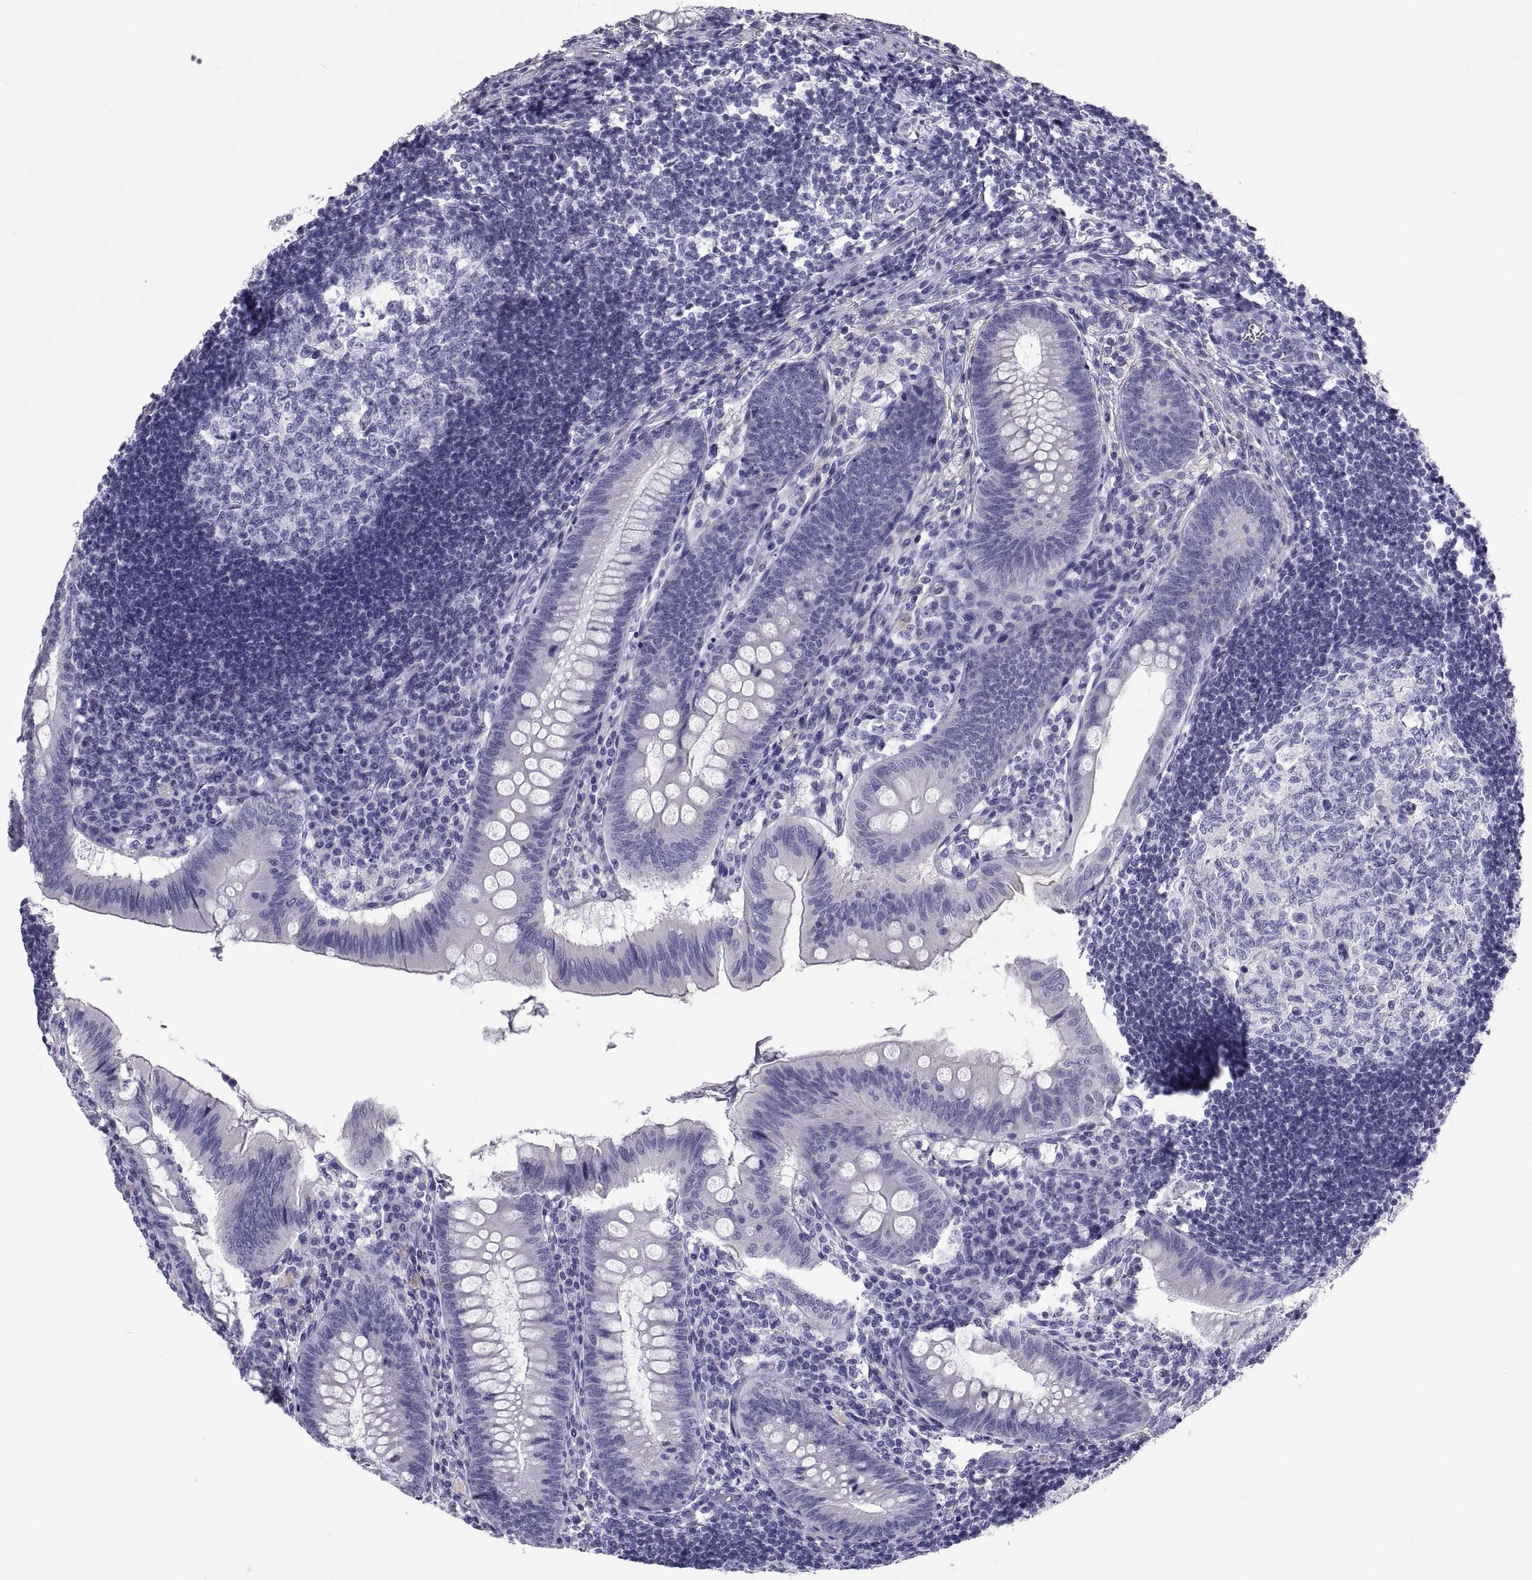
{"staining": {"intensity": "negative", "quantity": "none", "location": "none"}, "tissue": "appendix", "cell_type": "Glandular cells", "image_type": "normal", "snomed": [{"axis": "morphology", "description": "Normal tissue, NOS"}, {"axis": "morphology", "description": "Inflammation, NOS"}, {"axis": "topography", "description": "Appendix"}], "caption": "A high-resolution histopathology image shows immunohistochemistry (IHC) staining of benign appendix, which demonstrates no significant positivity in glandular cells.", "gene": "DEFB129", "patient": {"sex": "male", "age": 16}}